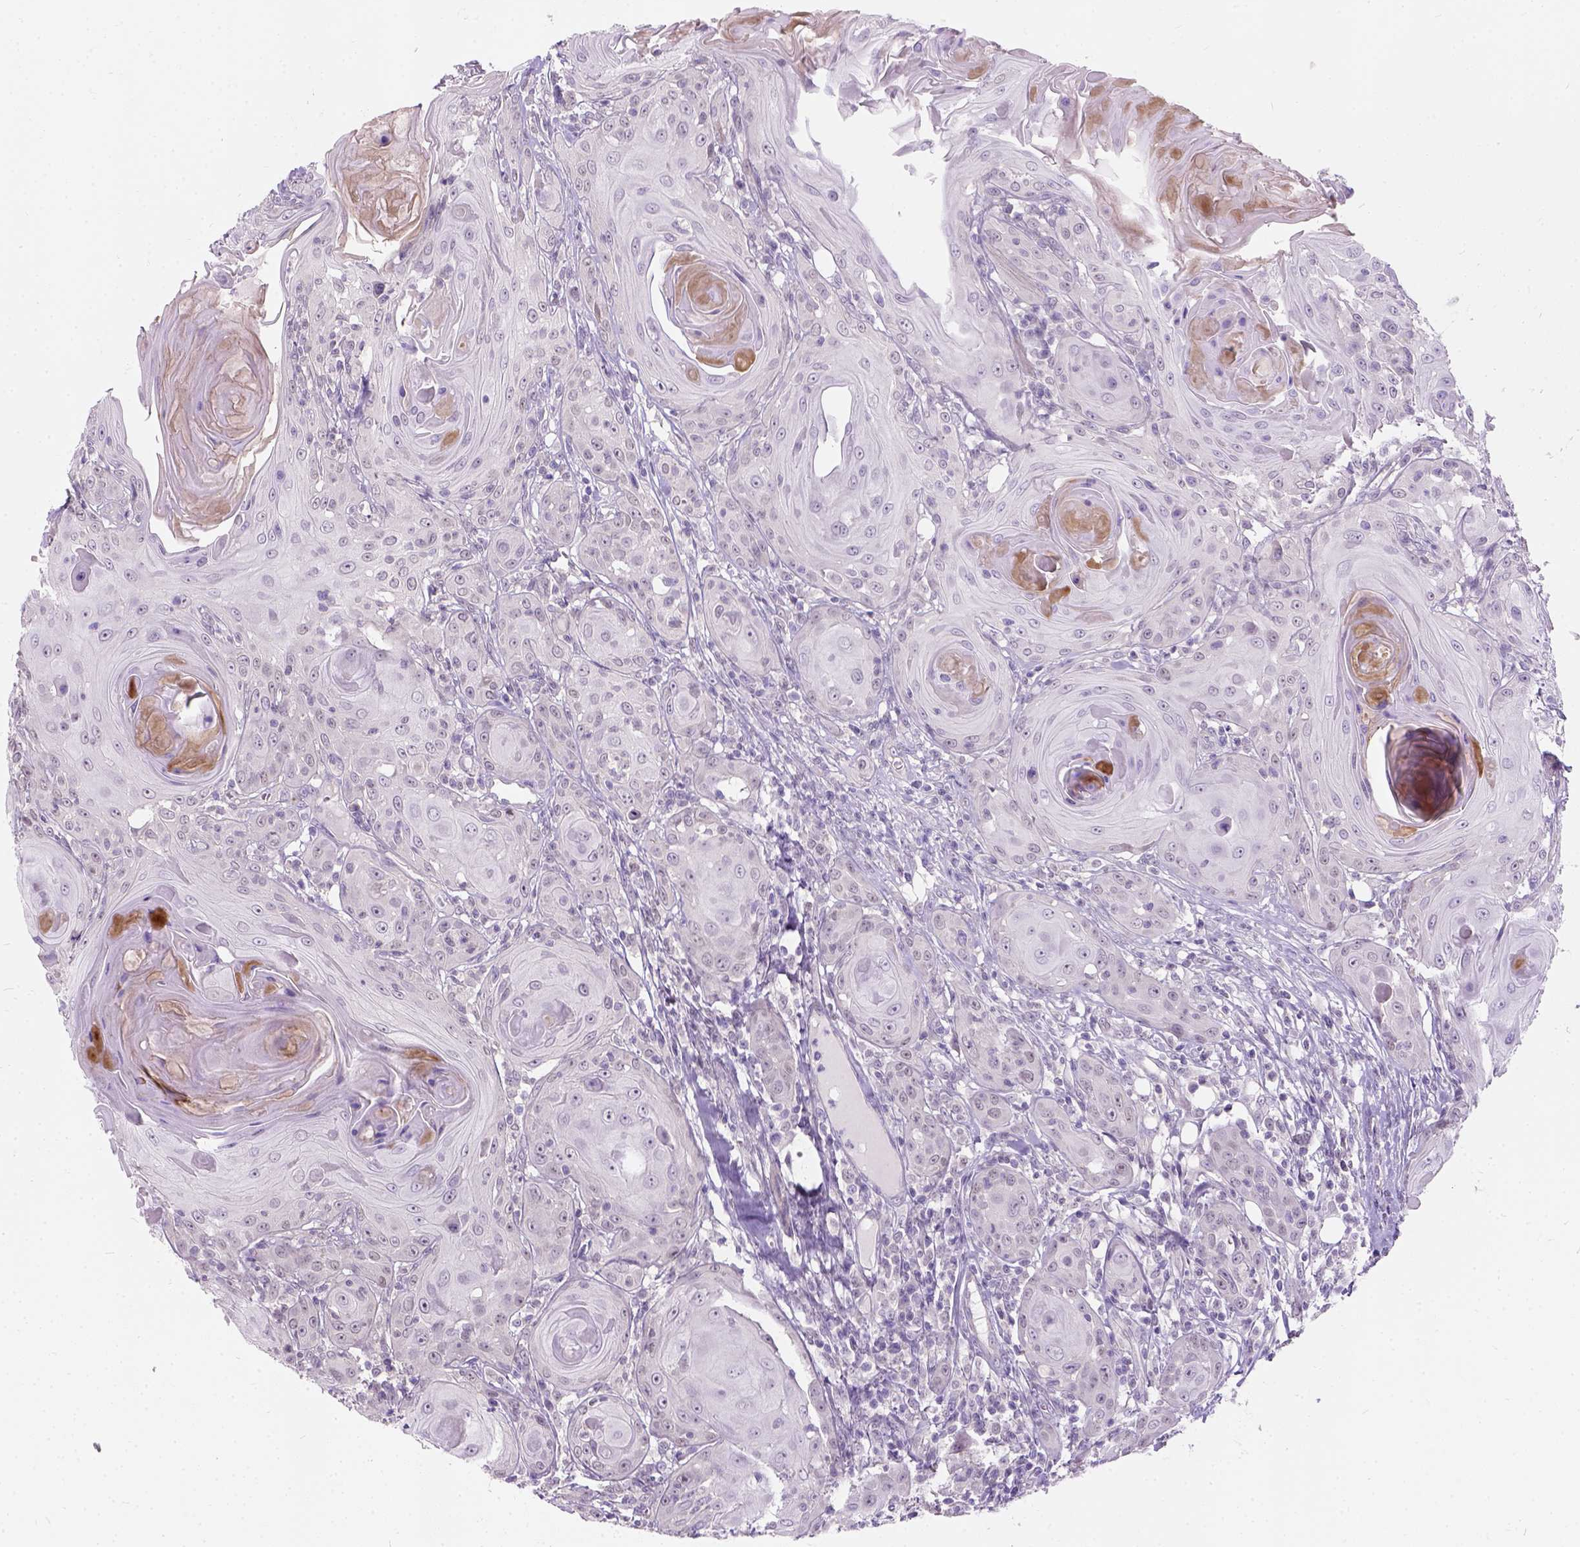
{"staining": {"intensity": "negative", "quantity": "none", "location": "none"}, "tissue": "head and neck cancer", "cell_type": "Tumor cells", "image_type": "cancer", "snomed": [{"axis": "morphology", "description": "Squamous cell carcinoma, NOS"}, {"axis": "topography", "description": "Head-Neck"}], "caption": "This is an immunohistochemistry histopathology image of head and neck cancer. There is no positivity in tumor cells.", "gene": "C20orf144", "patient": {"sex": "female", "age": 80}}